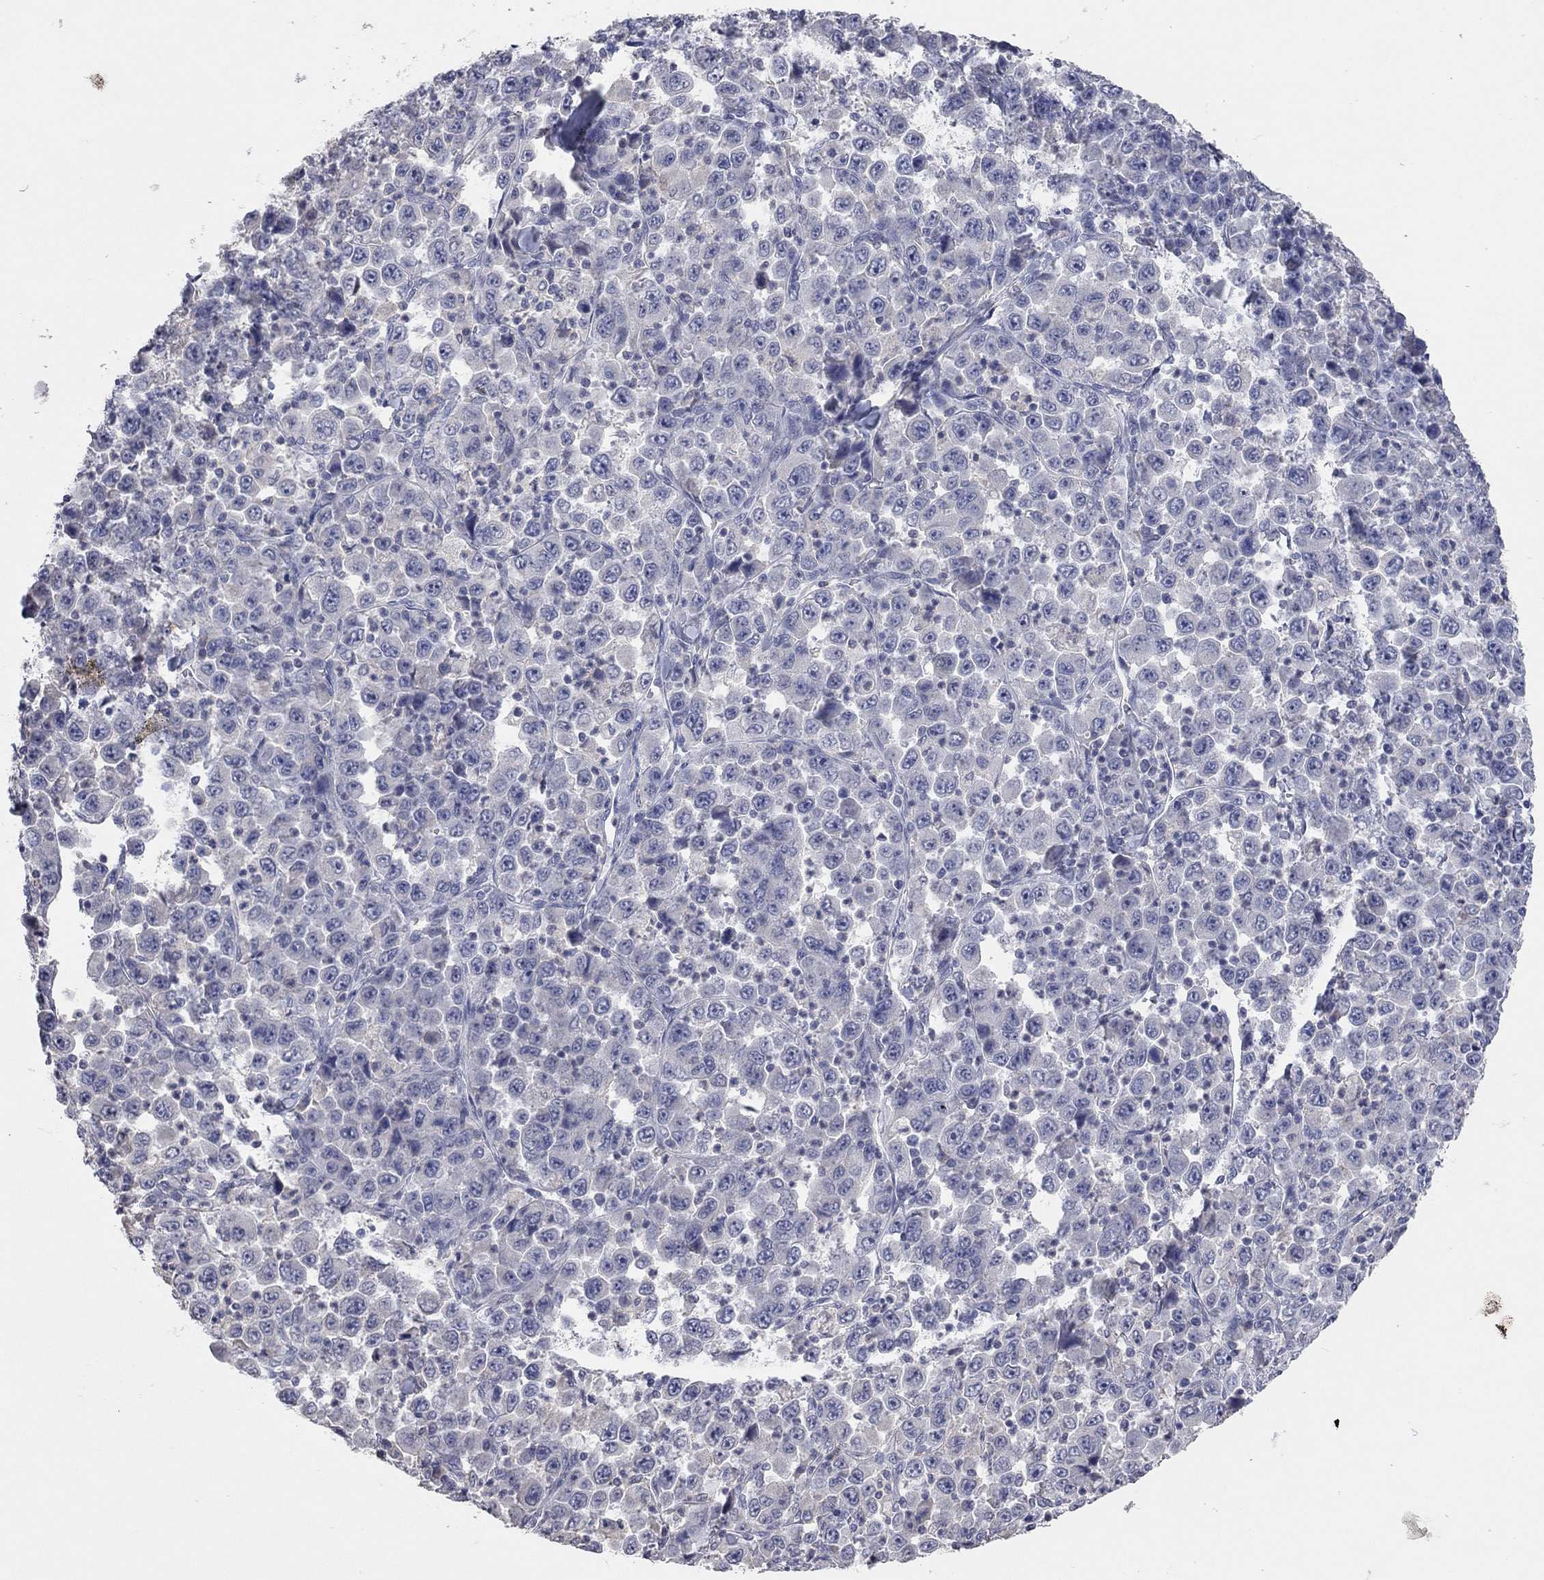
{"staining": {"intensity": "negative", "quantity": "none", "location": "none"}, "tissue": "stomach cancer", "cell_type": "Tumor cells", "image_type": "cancer", "snomed": [{"axis": "morphology", "description": "Normal tissue, NOS"}, {"axis": "morphology", "description": "Adenocarcinoma, NOS"}, {"axis": "topography", "description": "Stomach, upper"}, {"axis": "topography", "description": "Stomach"}], "caption": "Immunohistochemistry image of neoplastic tissue: human stomach adenocarcinoma stained with DAB (3,3'-diaminobenzidine) displays no significant protein staining in tumor cells.", "gene": "MMP13", "patient": {"sex": "male", "age": 59}}